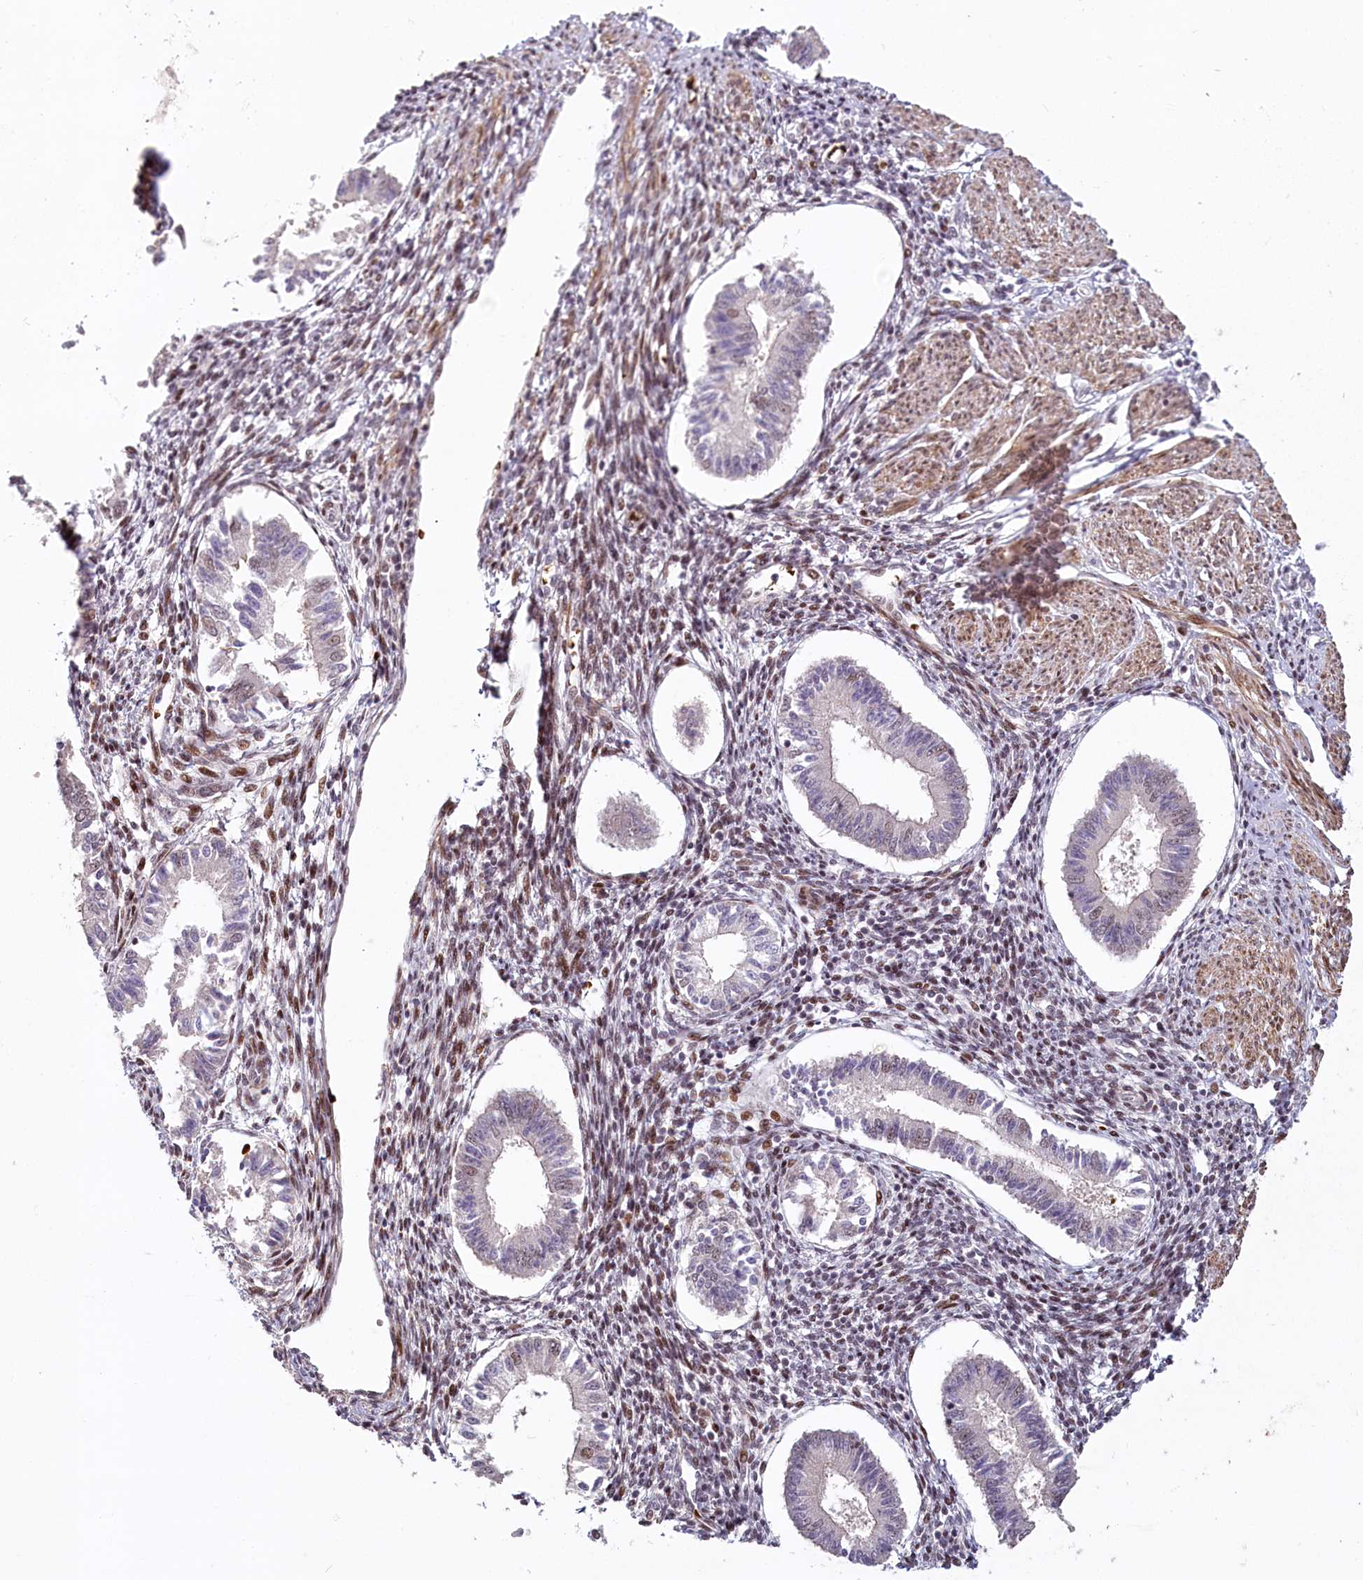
{"staining": {"intensity": "moderate", "quantity": "<25%", "location": "nuclear"}, "tissue": "endometrium", "cell_type": "Cells in endometrial stroma", "image_type": "normal", "snomed": [{"axis": "morphology", "description": "Normal tissue, NOS"}, {"axis": "topography", "description": "Uterus"}, {"axis": "topography", "description": "Endometrium"}], "caption": "An immunohistochemistry histopathology image of unremarkable tissue is shown. Protein staining in brown shows moderate nuclear positivity in endometrium within cells in endometrial stroma.", "gene": "FAM204A", "patient": {"sex": "female", "age": 48}}